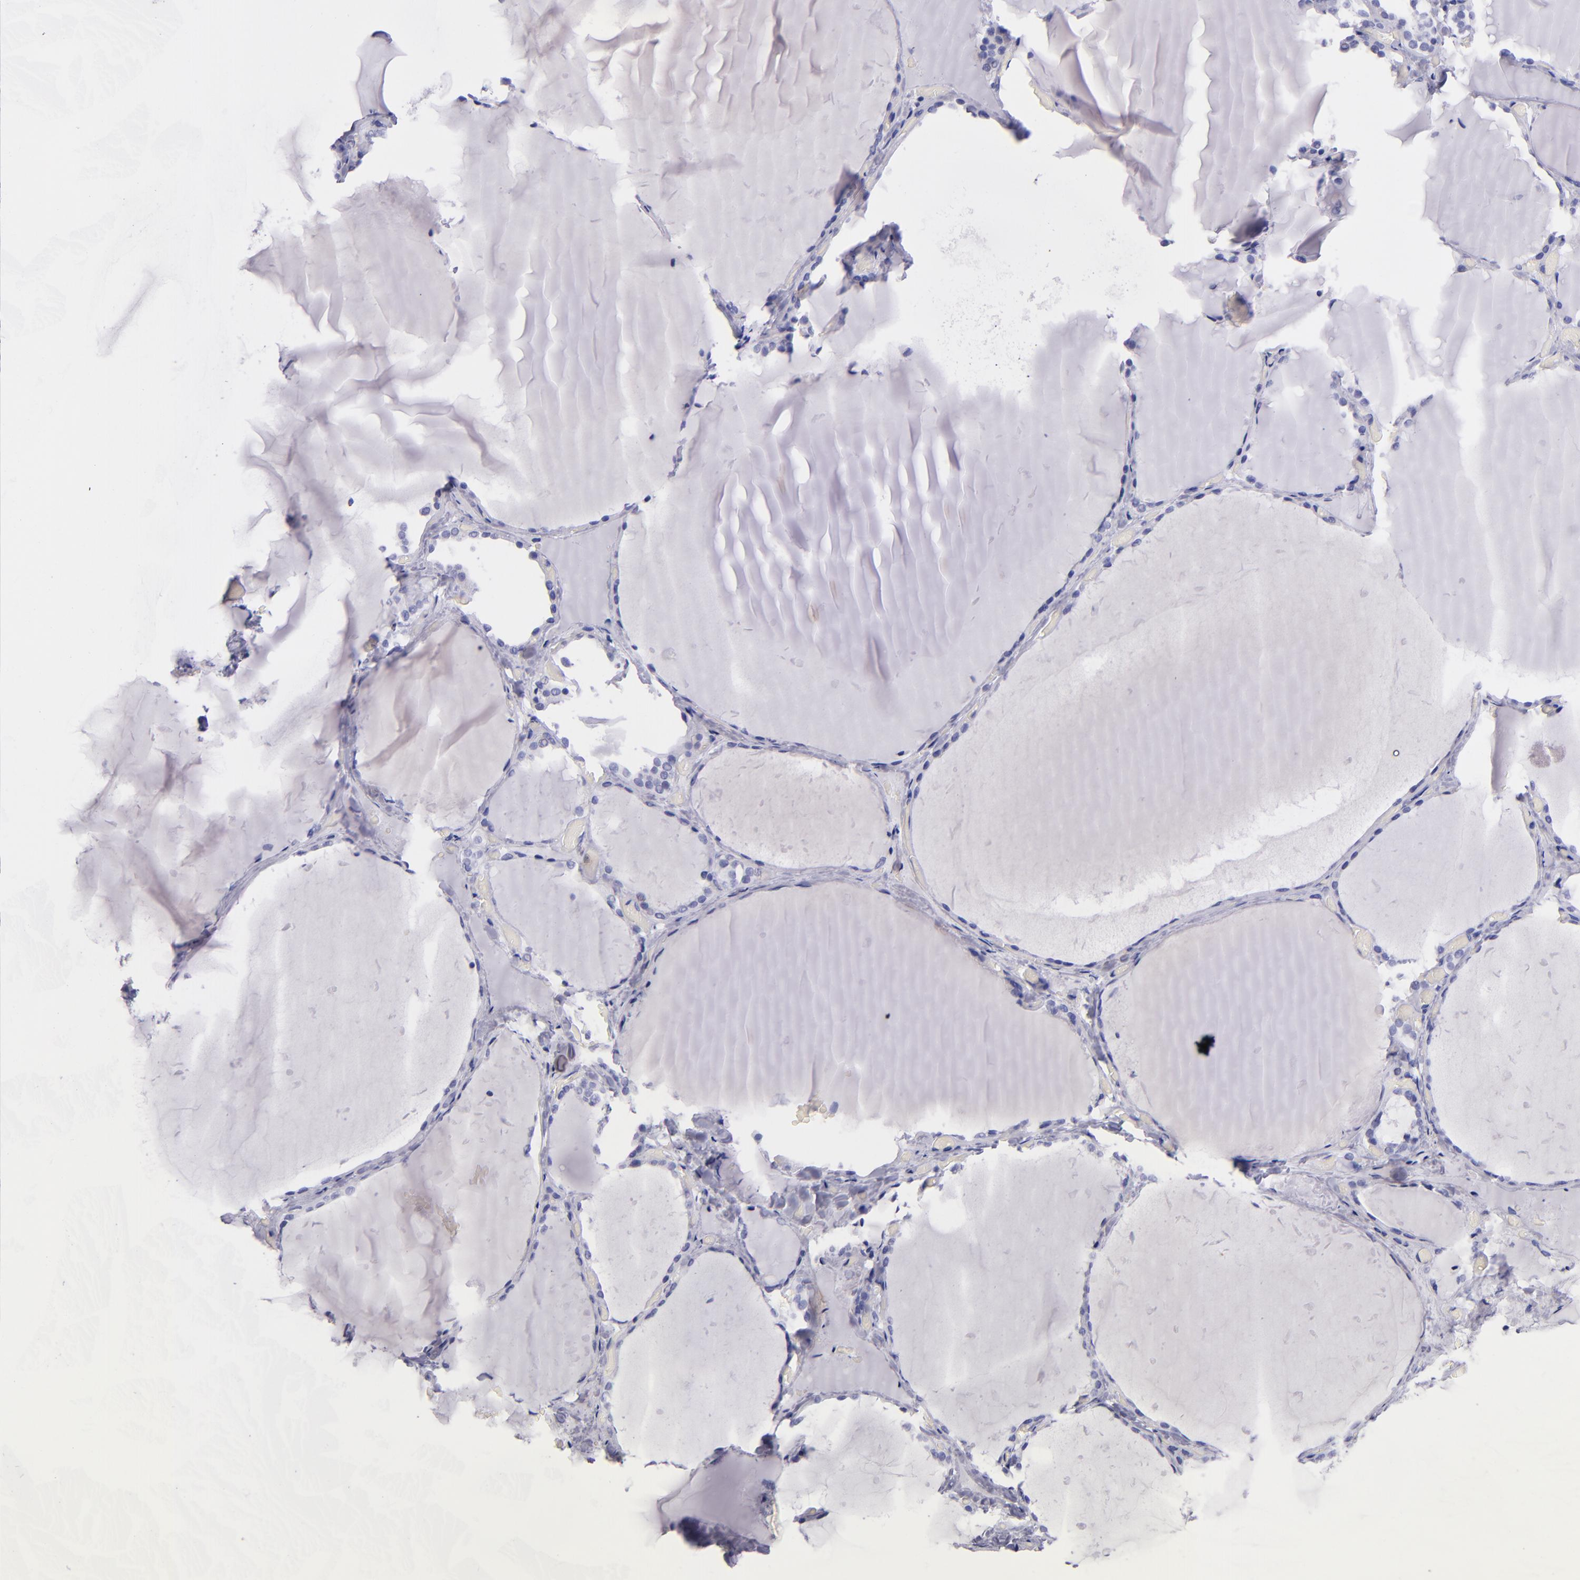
{"staining": {"intensity": "negative", "quantity": "none", "location": "none"}, "tissue": "thyroid gland", "cell_type": "Glandular cells", "image_type": "normal", "snomed": [{"axis": "morphology", "description": "Normal tissue, NOS"}, {"axis": "topography", "description": "Thyroid gland"}], "caption": "IHC image of unremarkable human thyroid gland stained for a protein (brown), which demonstrates no staining in glandular cells.", "gene": "TNNT3", "patient": {"sex": "female", "age": 22}}